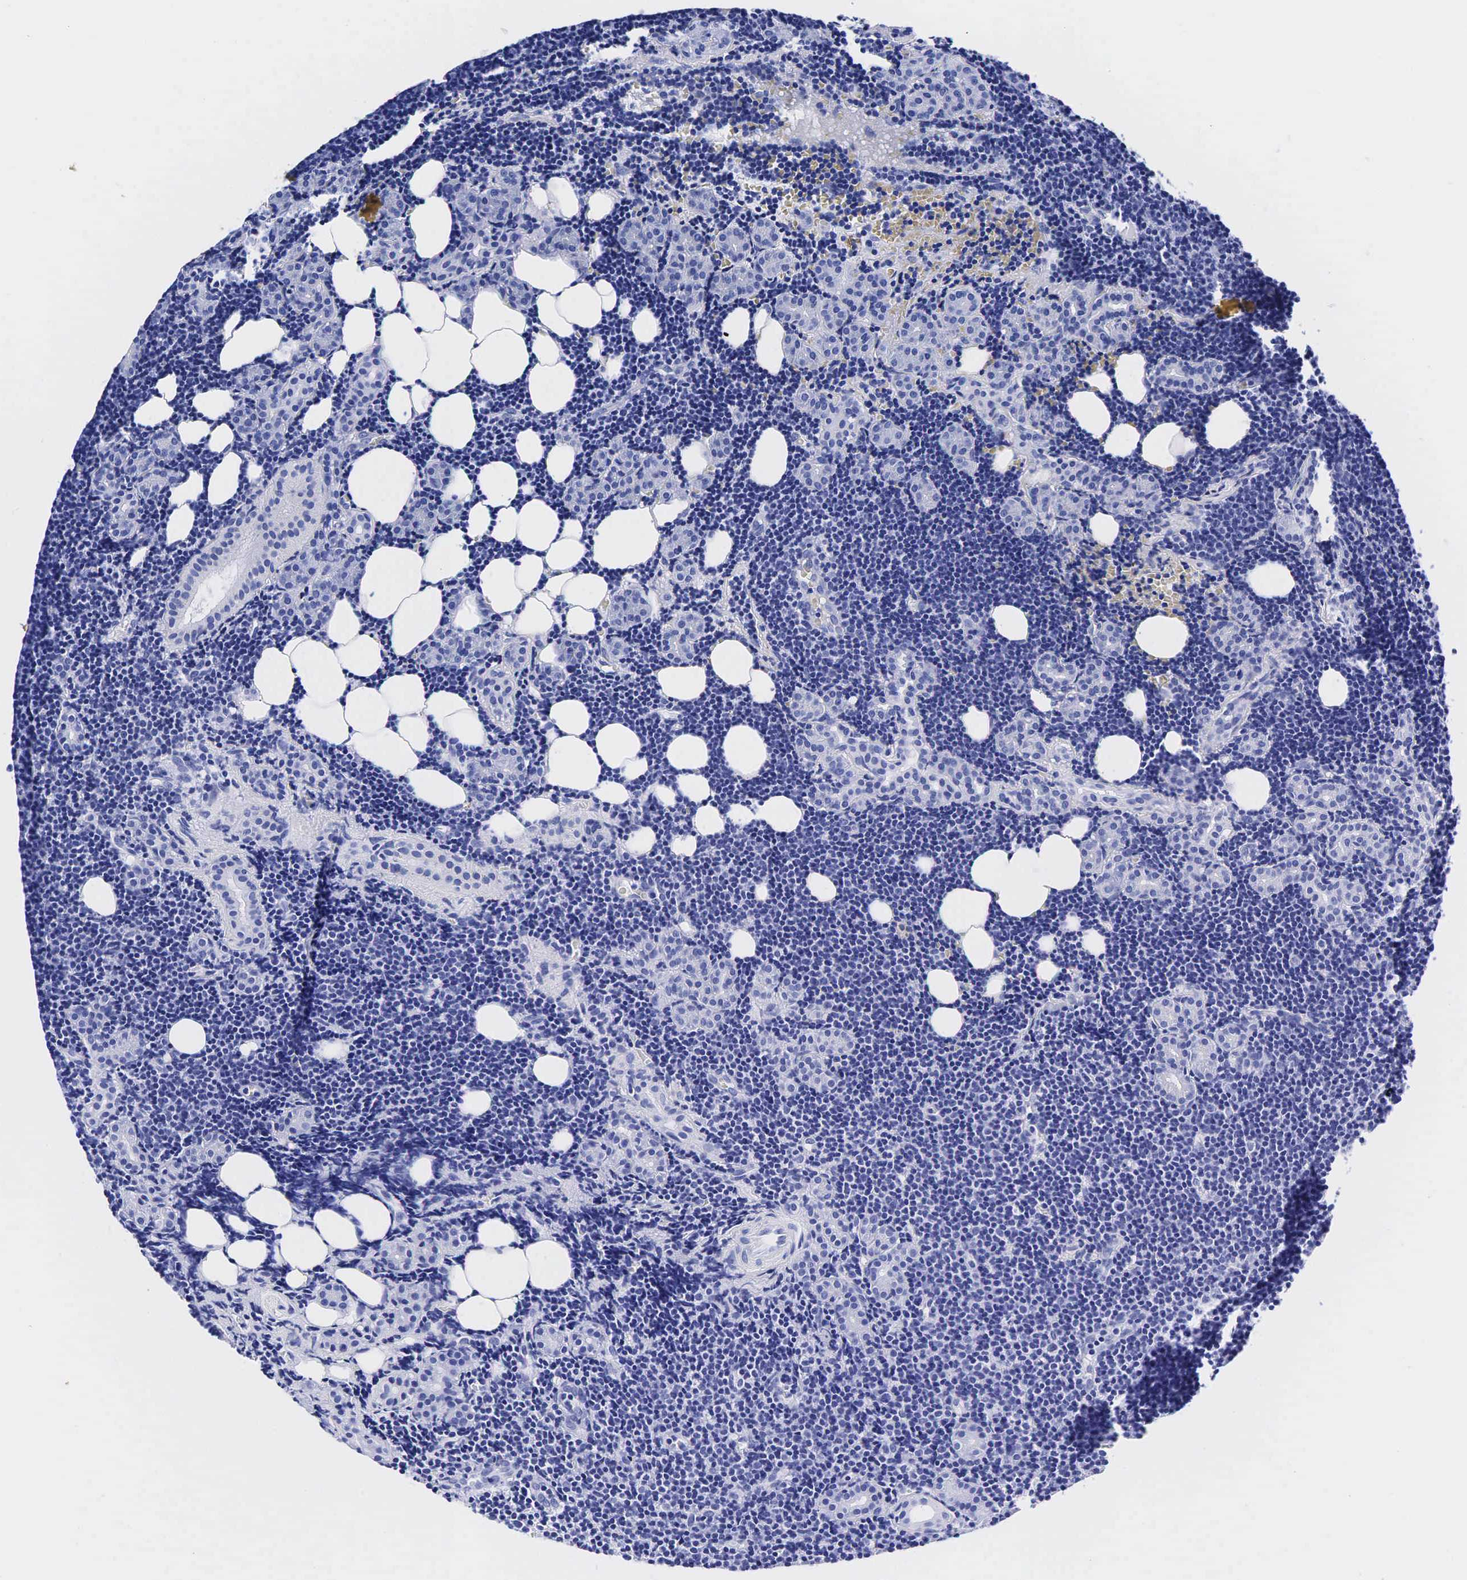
{"staining": {"intensity": "negative", "quantity": "none", "location": "none"}, "tissue": "lymphoma", "cell_type": "Tumor cells", "image_type": "cancer", "snomed": [{"axis": "morphology", "description": "Malignant lymphoma, non-Hodgkin's type, Low grade"}, {"axis": "topography", "description": "Lymph node"}], "caption": "Protein analysis of malignant lymphoma, non-Hodgkin's type (low-grade) reveals no significant staining in tumor cells.", "gene": "TG", "patient": {"sex": "male", "age": 57}}